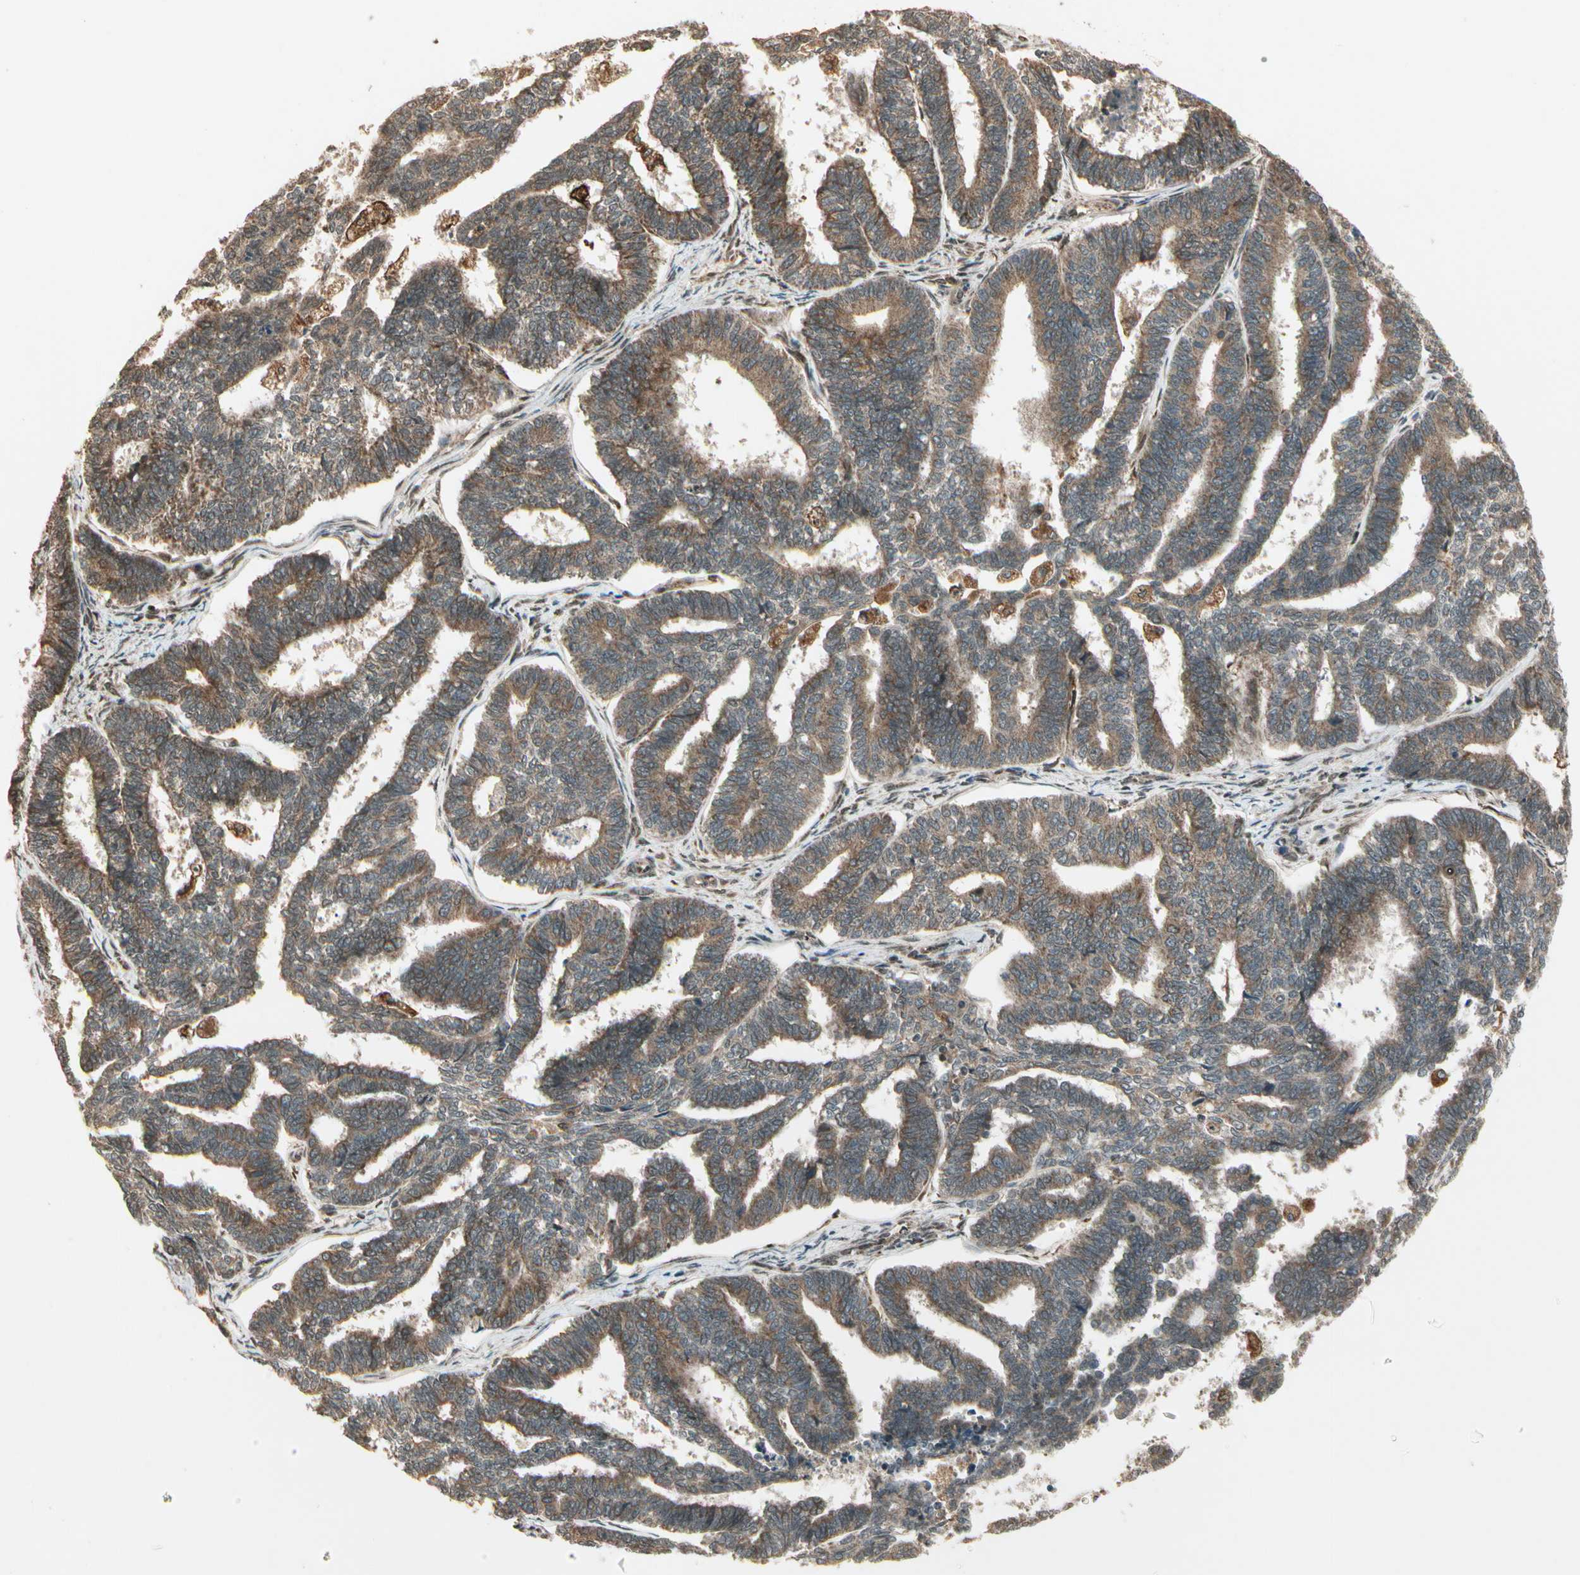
{"staining": {"intensity": "weak", "quantity": ">75%", "location": "cytoplasmic/membranous"}, "tissue": "endometrial cancer", "cell_type": "Tumor cells", "image_type": "cancer", "snomed": [{"axis": "morphology", "description": "Adenocarcinoma, NOS"}, {"axis": "topography", "description": "Endometrium"}], "caption": "Immunohistochemistry histopathology image of human endometrial adenocarcinoma stained for a protein (brown), which displays low levels of weak cytoplasmic/membranous expression in approximately >75% of tumor cells.", "gene": "GLUL", "patient": {"sex": "female", "age": 70}}